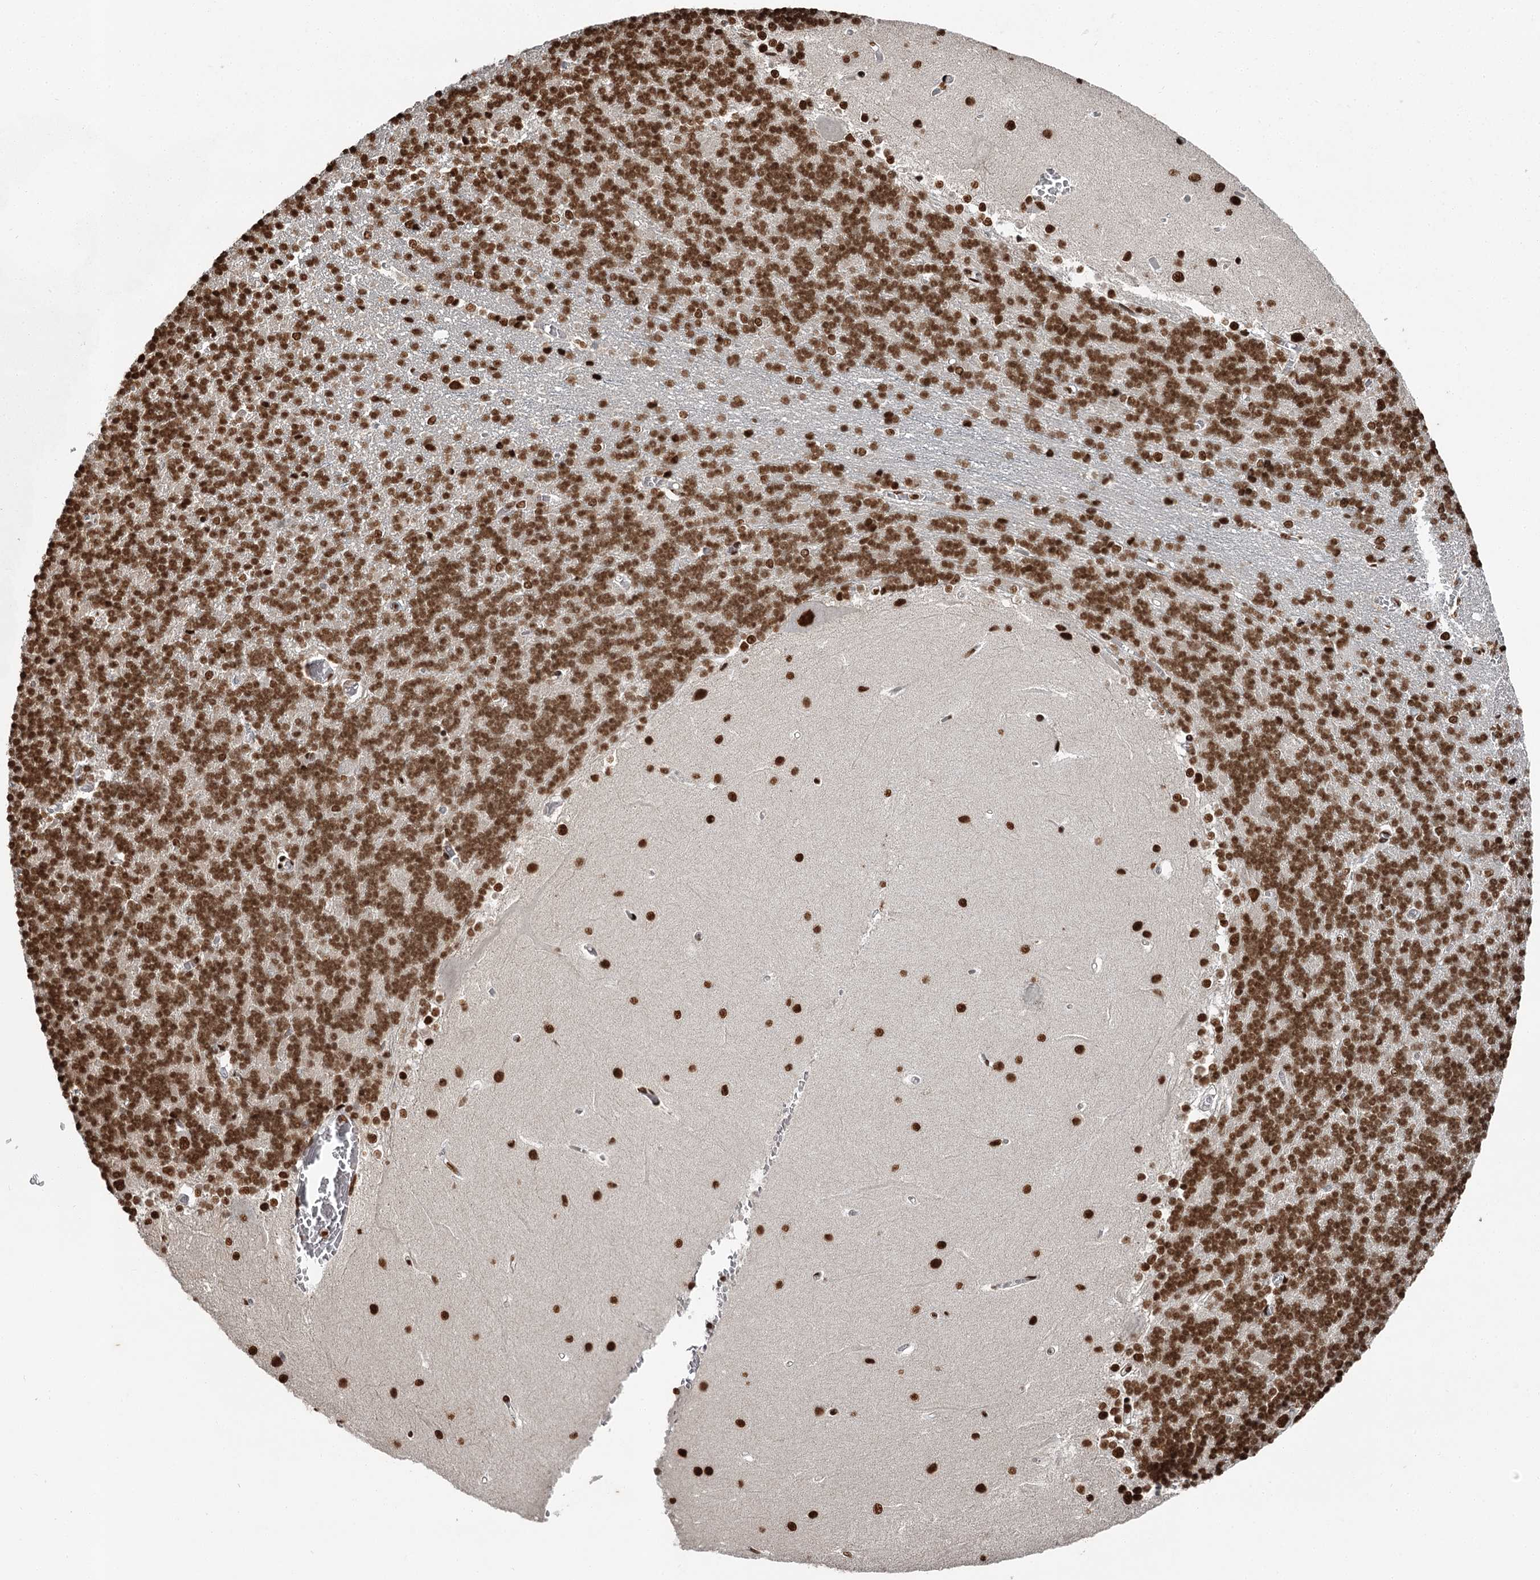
{"staining": {"intensity": "strong", "quantity": "25%-75%", "location": "nuclear"}, "tissue": "cerebellum", "cell_type": "Cells in granular layer", "image_type": "normal", "snomed": [{"axis": "morphology", "description": "Normal tissue, NOS"}, {"axis": "topography", "description": "Cerebellum"}], "caption": "Strong nuclear expression is present in about 25%-75% of cells in granular layer in normal cerebellum.", "gene": "RBBP7", "patient": {"sex": "male", "age": 37}}